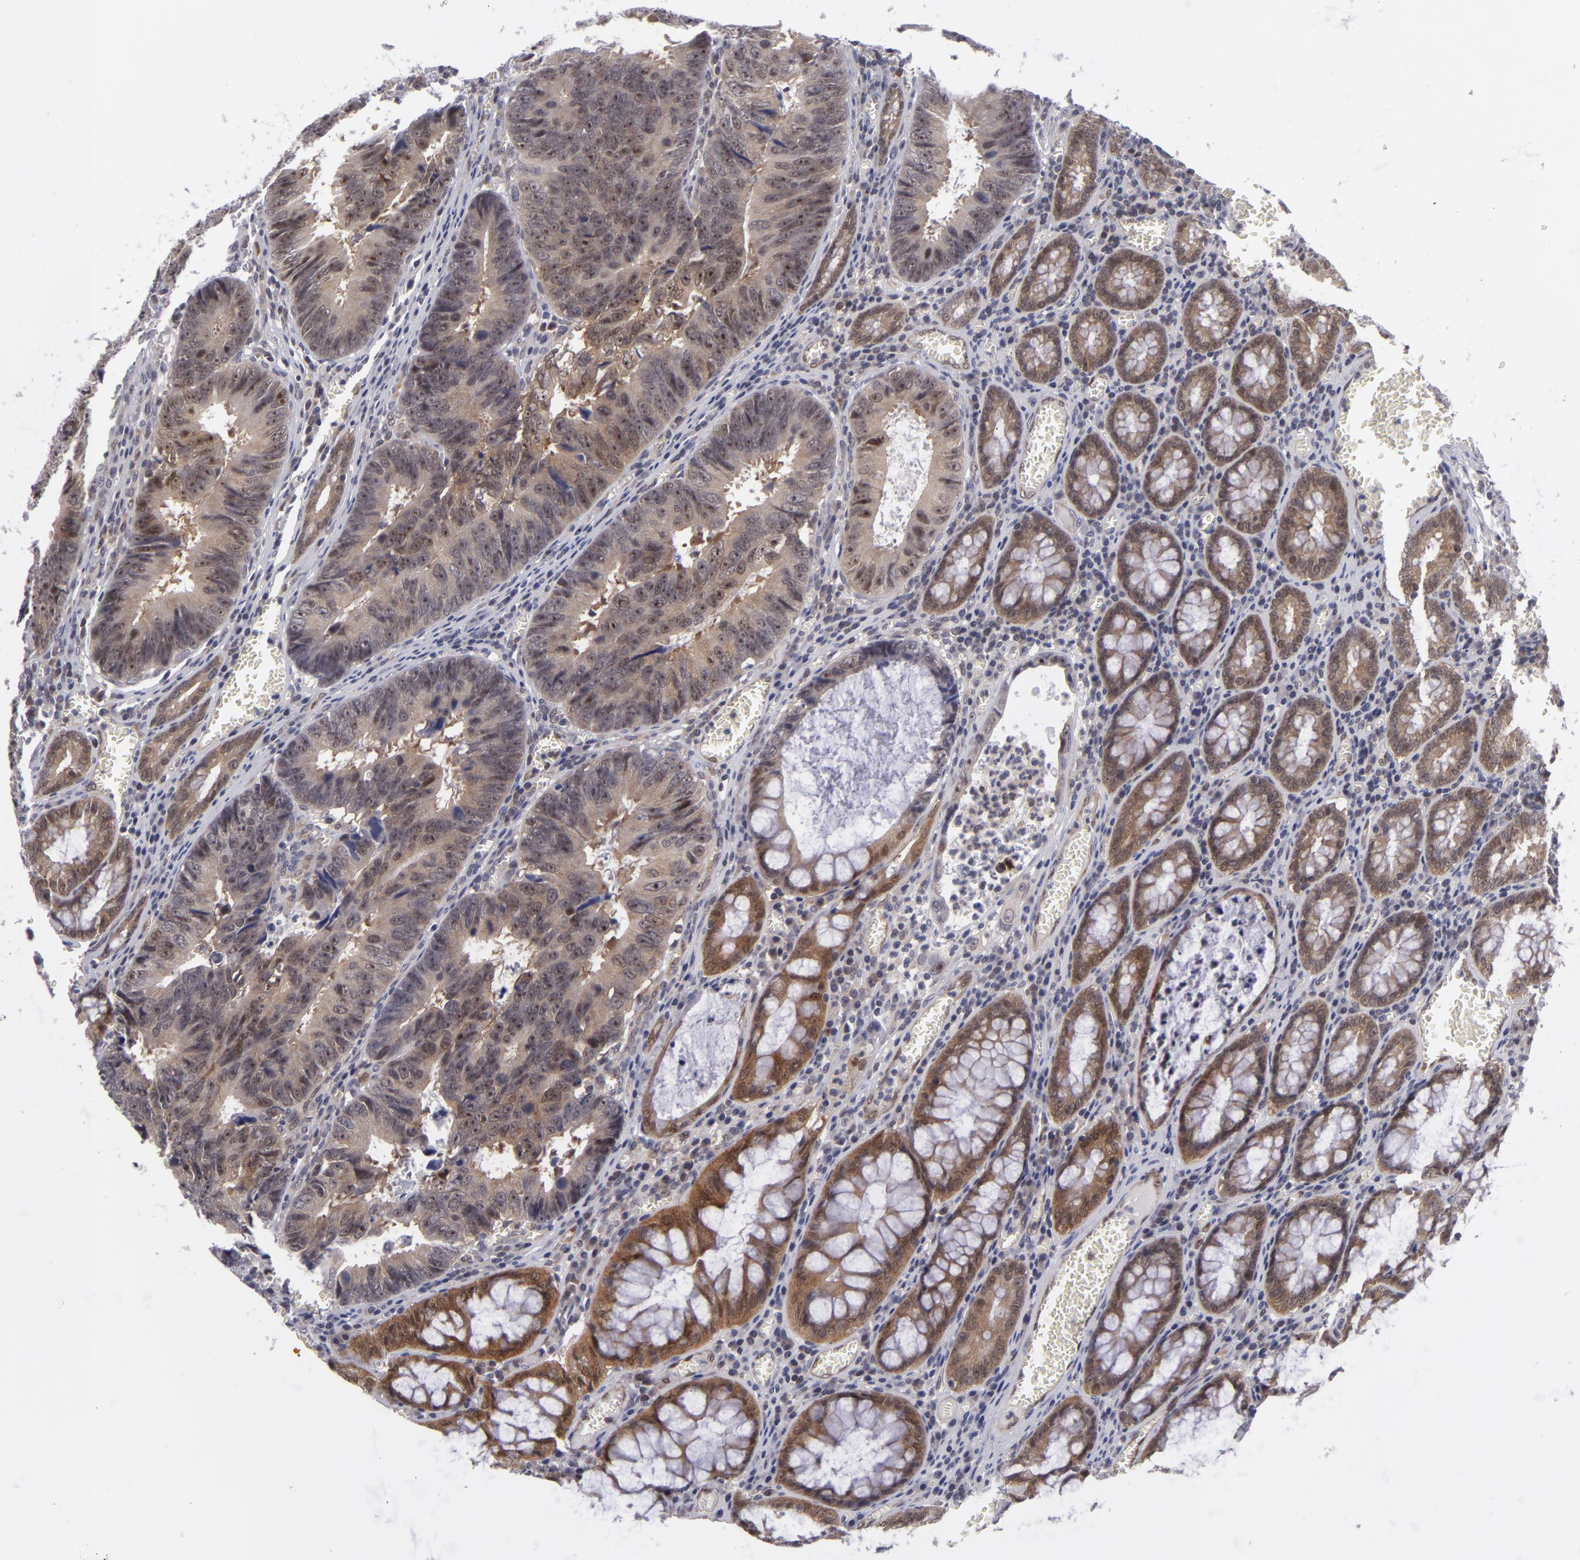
{"staining": {"intensity": "moderate", "quantity": ">75%", "location": "cytoplasmic/membranous"}, "tissue": "colorectal cancer", "cell_type": "Tumor cells", "image_type": "cancer", "snomed": [{"axis": "morphology", "description": "Adenocarcinoma, NOS"}, {"axis": "topography", "description": "Rectum"}], "caption": "Immunohistochemistry (DAB (3,3'-diaminobenzidine)) staining of human colorectal adenocarcinoma reveals moderate cytoplasmic/membranous protein staining in approximately >75% of tumor cells.", "gene": "BCL10", "patient": {"sex": "female", "age": 98}}